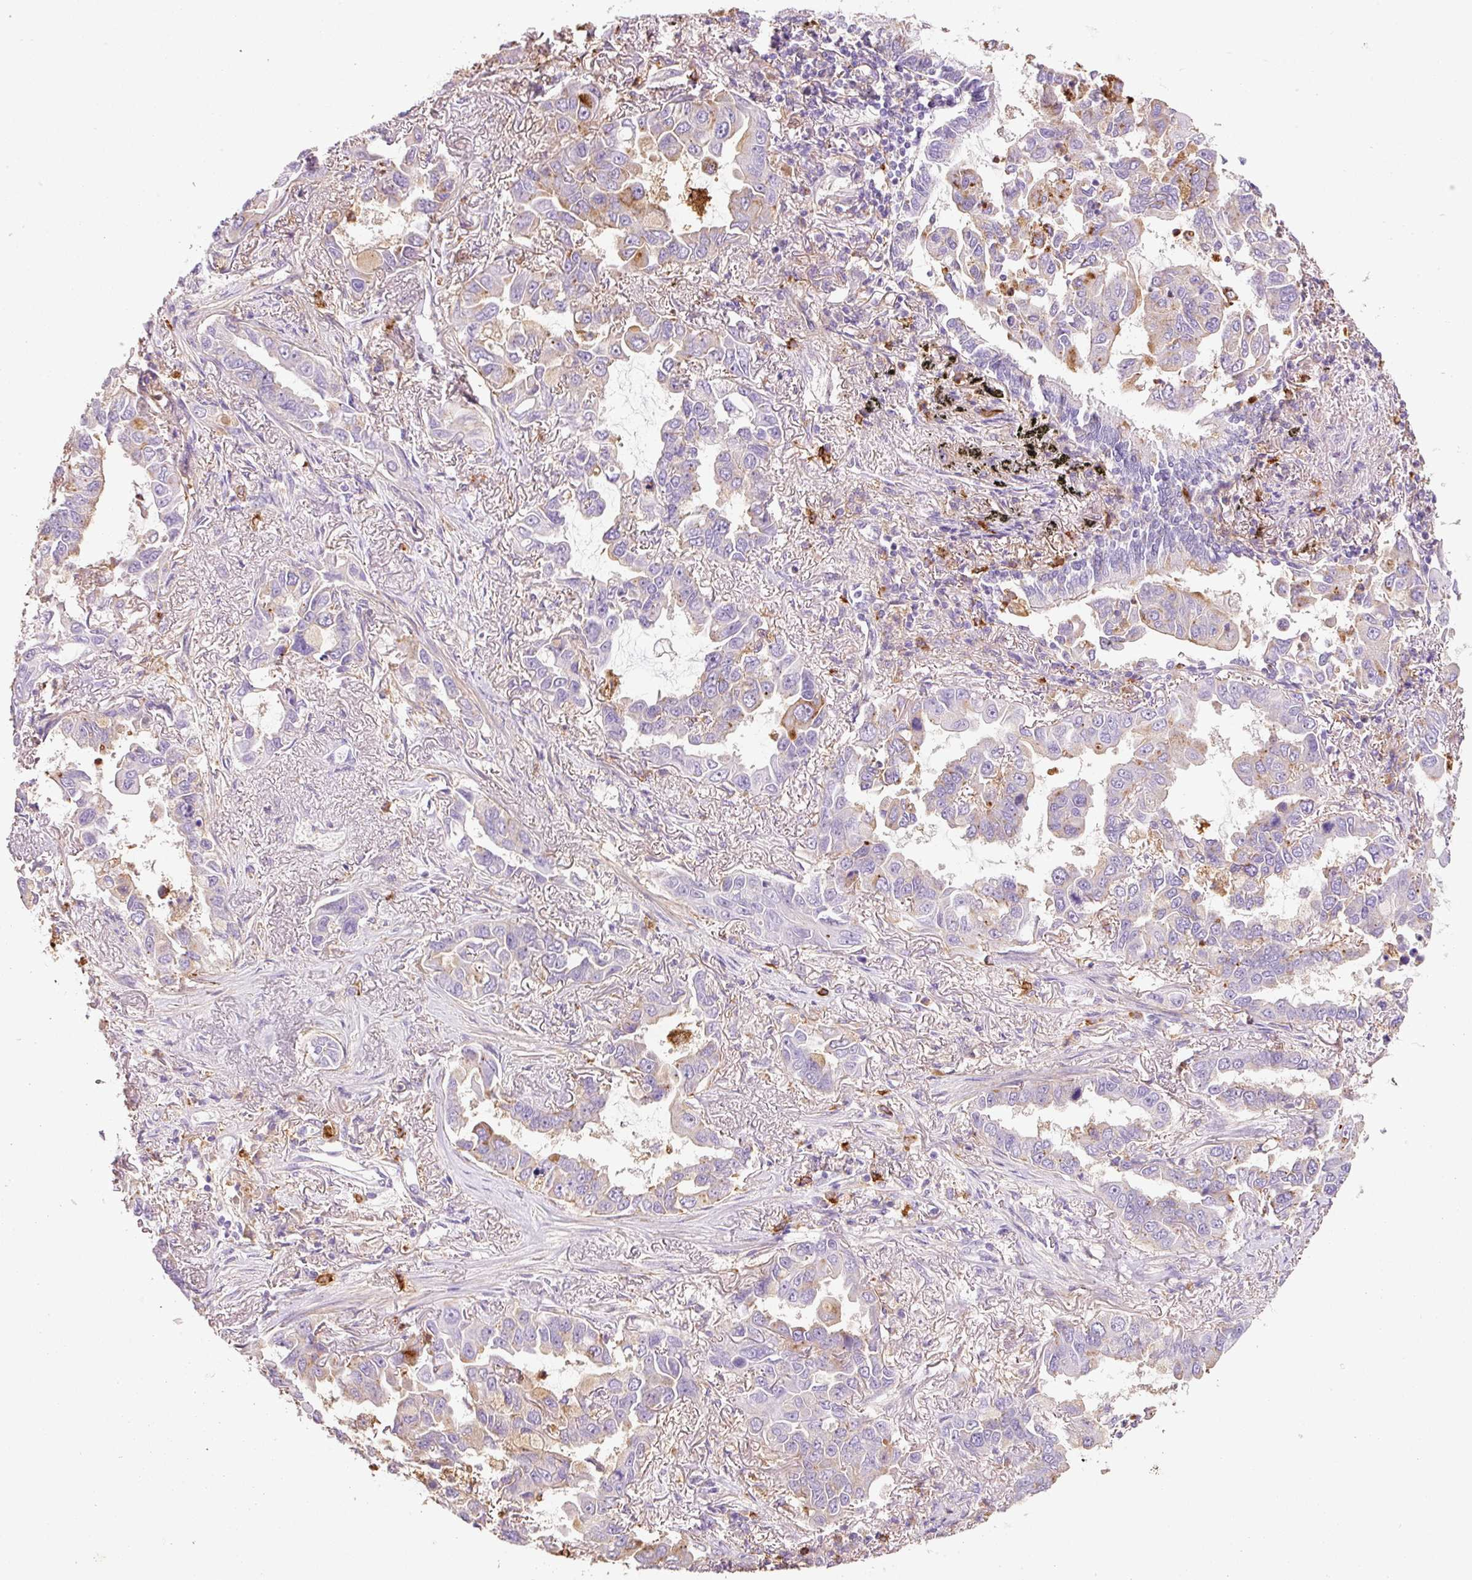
{"staining": {"intensity": "moderate", "quantity": "<25%", "location": "cytoplasmic/membranous"}, "tissue": "lung cancer", "cell_type": "Tumor cells", "image_type": "cancer", "snomed": [{"axis": "morphology", "description": "Adenocarcinoma, NOS"}, {"axis": "topography", "description": "Lung"}], "caption": "Lung adenocarcinoma stained with DAB (3,3'-diaminobenzidine) immunohistochemistry (IHC) reveals low levels of moderate cytoplasmic/membranous positivity in approximately <25% of tumor cells.", "gene": "TMC8", "patient": {"sex": "male", "age": 64}}